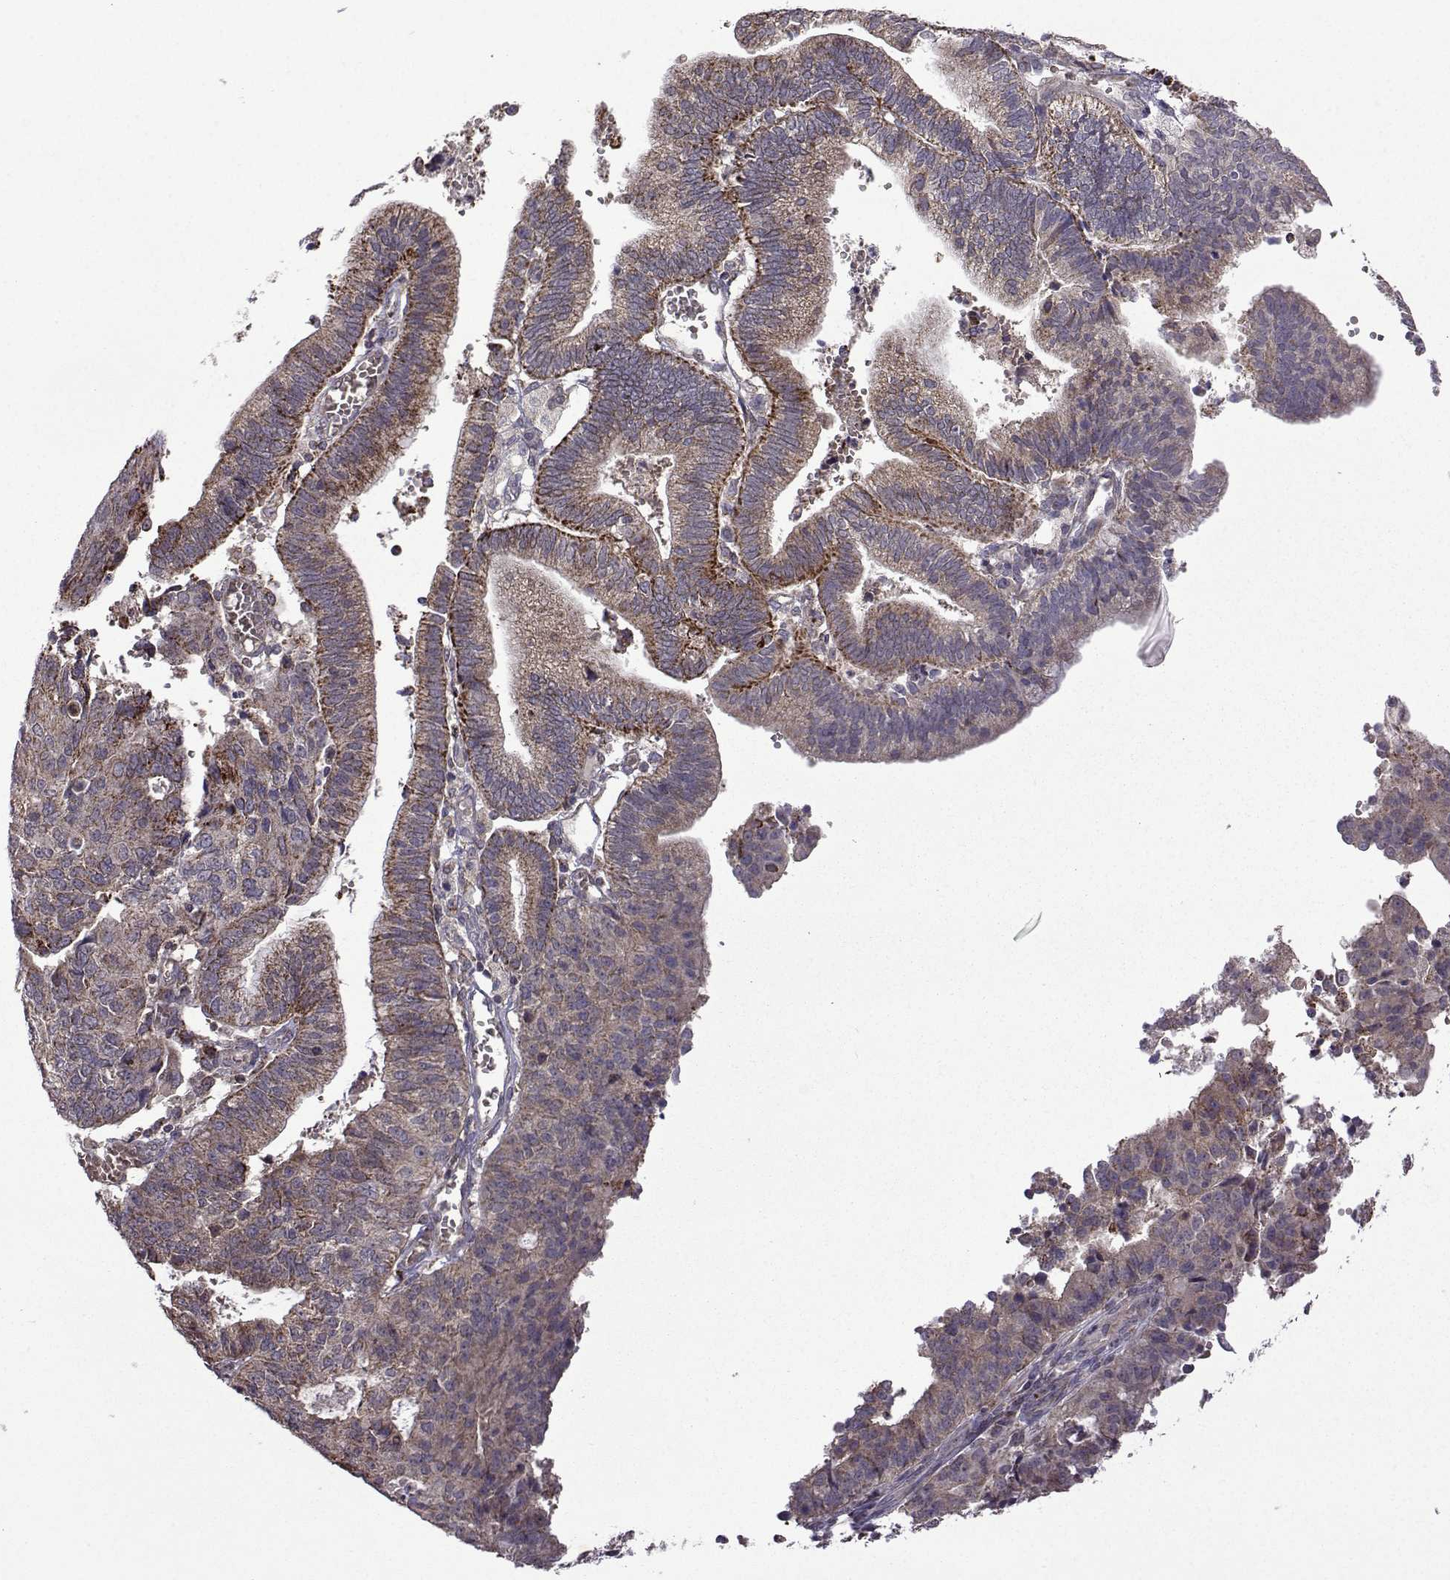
{"staining": {"intensity": "strong", "quantity": "<25%", "location": "cytoplasmic/membranous"}, "tissue": "endometrial cancer", "cell_type": "Tumor cells", "image_type": "cancer", "snomed": [{"axis": "morphology", "description": "Adenocarcinoma, NOS"}, {"axis": "topography", "description": "Endometrium"}], "caption": "There is medium levels of strong cytoplasmic/membranous staining in tumor cells of adenocarcinoma (endometrial), as demonstrated by immunohistochemical staining (brown color).", "gene": "TAB2", "patient": {"sex": "female", "age": 82}}